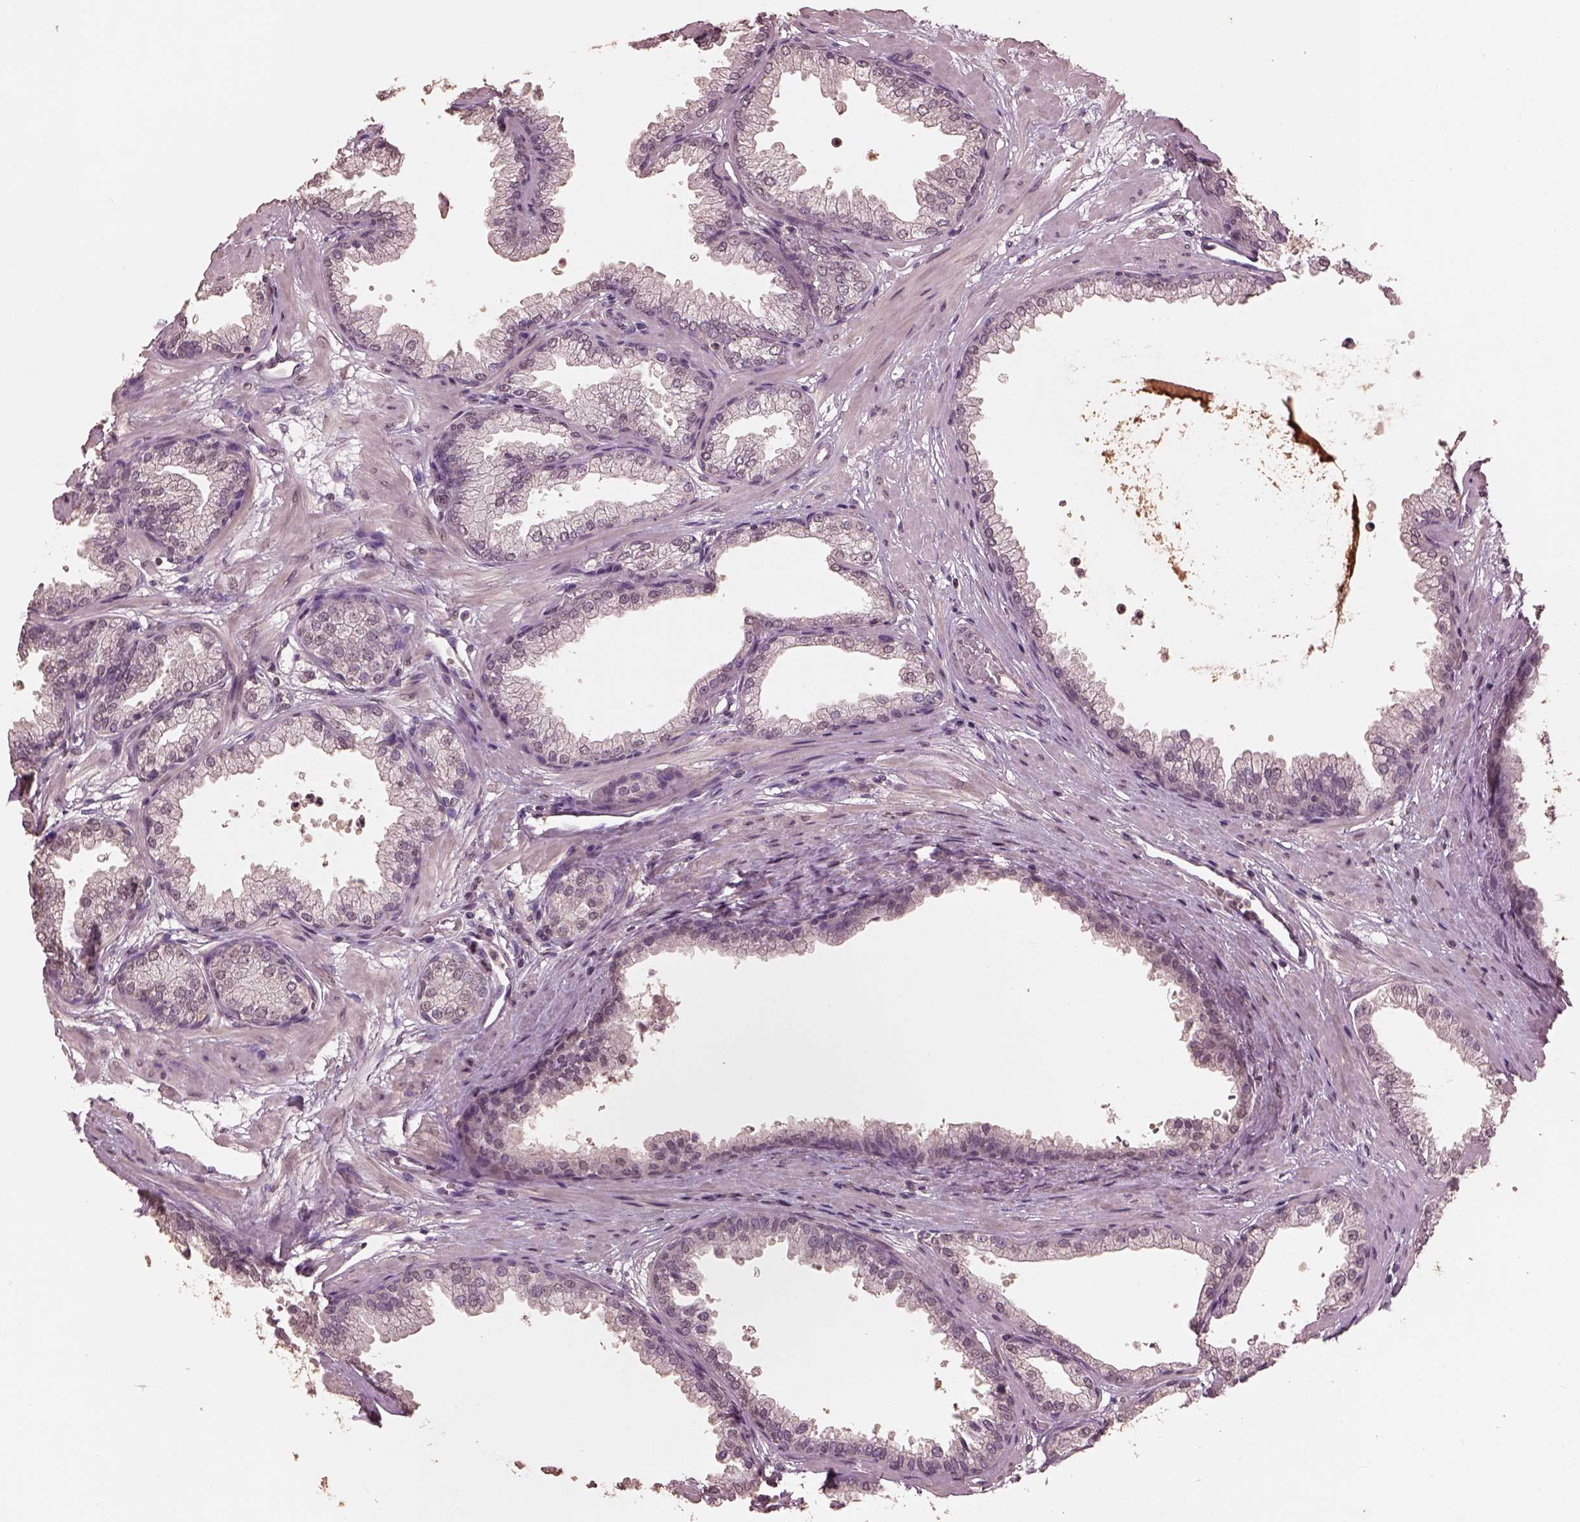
{"staining": {"intensity": "negative", "quantity": "none", "location": "none"}, "tissue": "prostate", "cell_type": "Glandular cells", "image_type": "normal", "snomed": [{"axis": "morphology", "description": "Normal tissue, NOS"}, {"axis": "topography", "description": "Prostate"}], "caption": "This photomicrograph is of unremarkable prostate stained with immunohistochemistry to label a protein in brown with the nuclei are counter-stained blue. There is no staining in glandular cells. (DAB IHC with hematoxylin counter stain).", "gene": "CPT1C", "patient": {"sex": "male", "age": 37}}